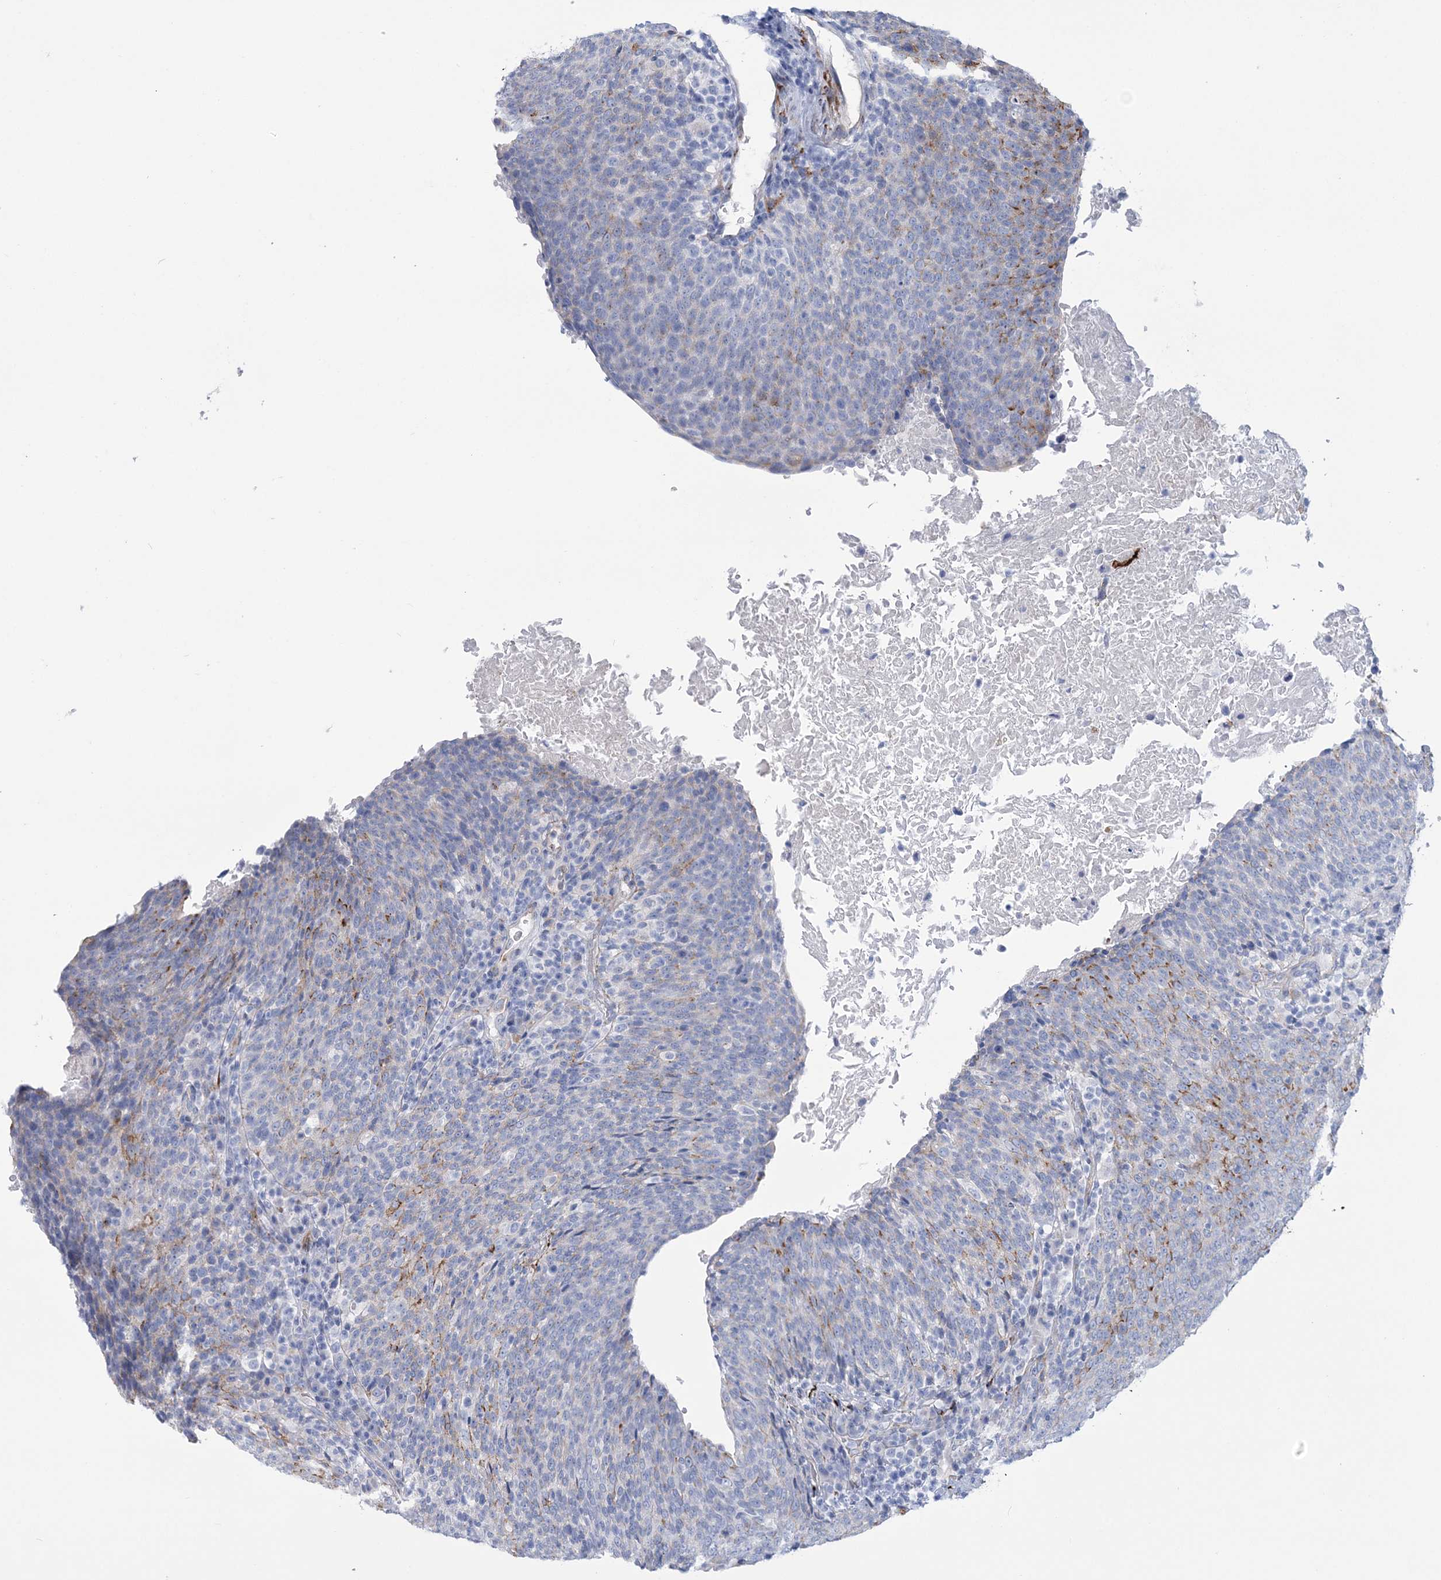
{"staining": {"intensity": "weak", "quantity": "<25%", "location": "cytoplasmic/membranous"}, "tissue": "head and neck cancer", "cell_type": "Tumor cells", "image_type": "cancer", "snomed": [{"axis": "morphology", "description": "Squamous cell carcinoma, NOS"}, {"axis": "morphology", "description": "Squamous cell carcinoma, metastatic, NOS"}, {"axis": "topography", "description": "Lymph node"}, {"axis": "topography", "description": "Head-Neck"}], "caption": "Tumor cells show no significant expression in head and neck cancer (squamous cell carcinoma). (Stains: DAB (3,3'-diaminobenzidine) immunohistochemistry with hematoxylin counter stain, Microscopy: brightfield microscopy at high magnification).", "gene": "RAB11FIP5", "patient": {"sex": "male", "age": 62}}